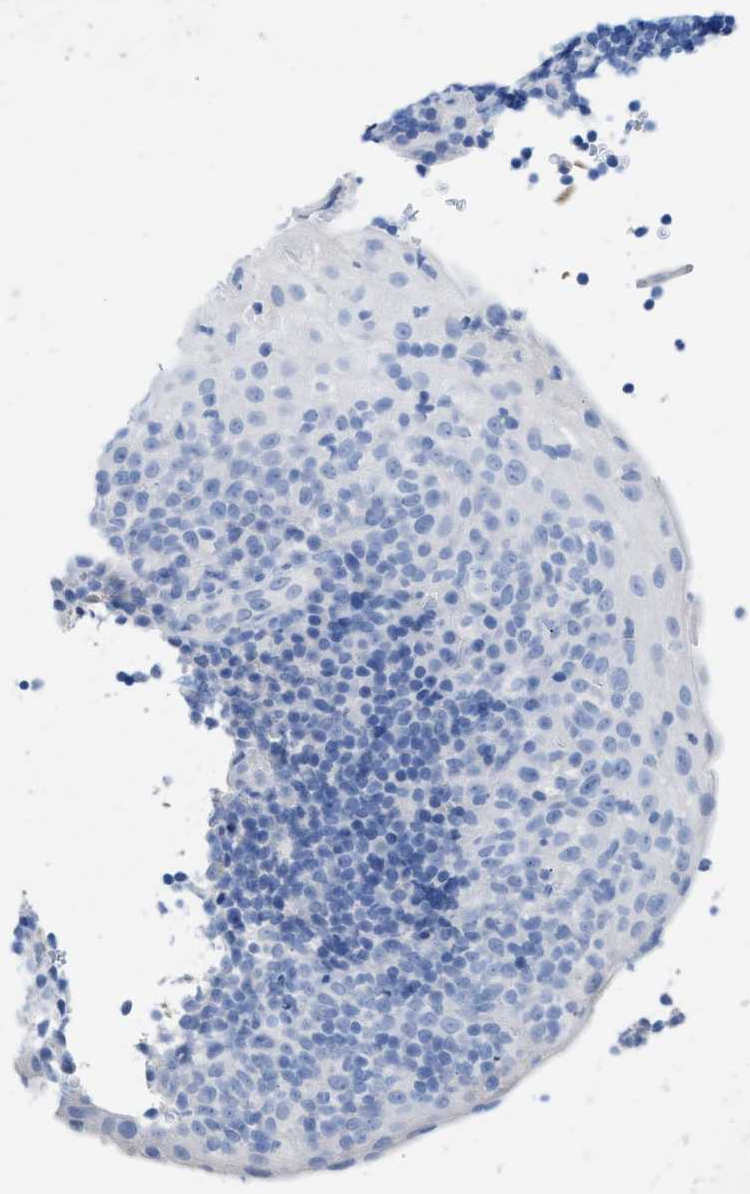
{"staining": {"intensity": "negative", "quantity": "none", "location": "none"}, "tissue": "tonsil", "cell_type": "Germinal center cells", "image_type": "normal", "snomed": [{"axis": "morphology", "description": "Normal tissue, NOS"}, {"axis": "topography", "description": "Tonsil"}], "caption": "The histopathology image exhibits no significant positivity in germinal center cells of tonsil.", "gene": "ANKFN1", "patient": {"sex": "male", "age": 37}}